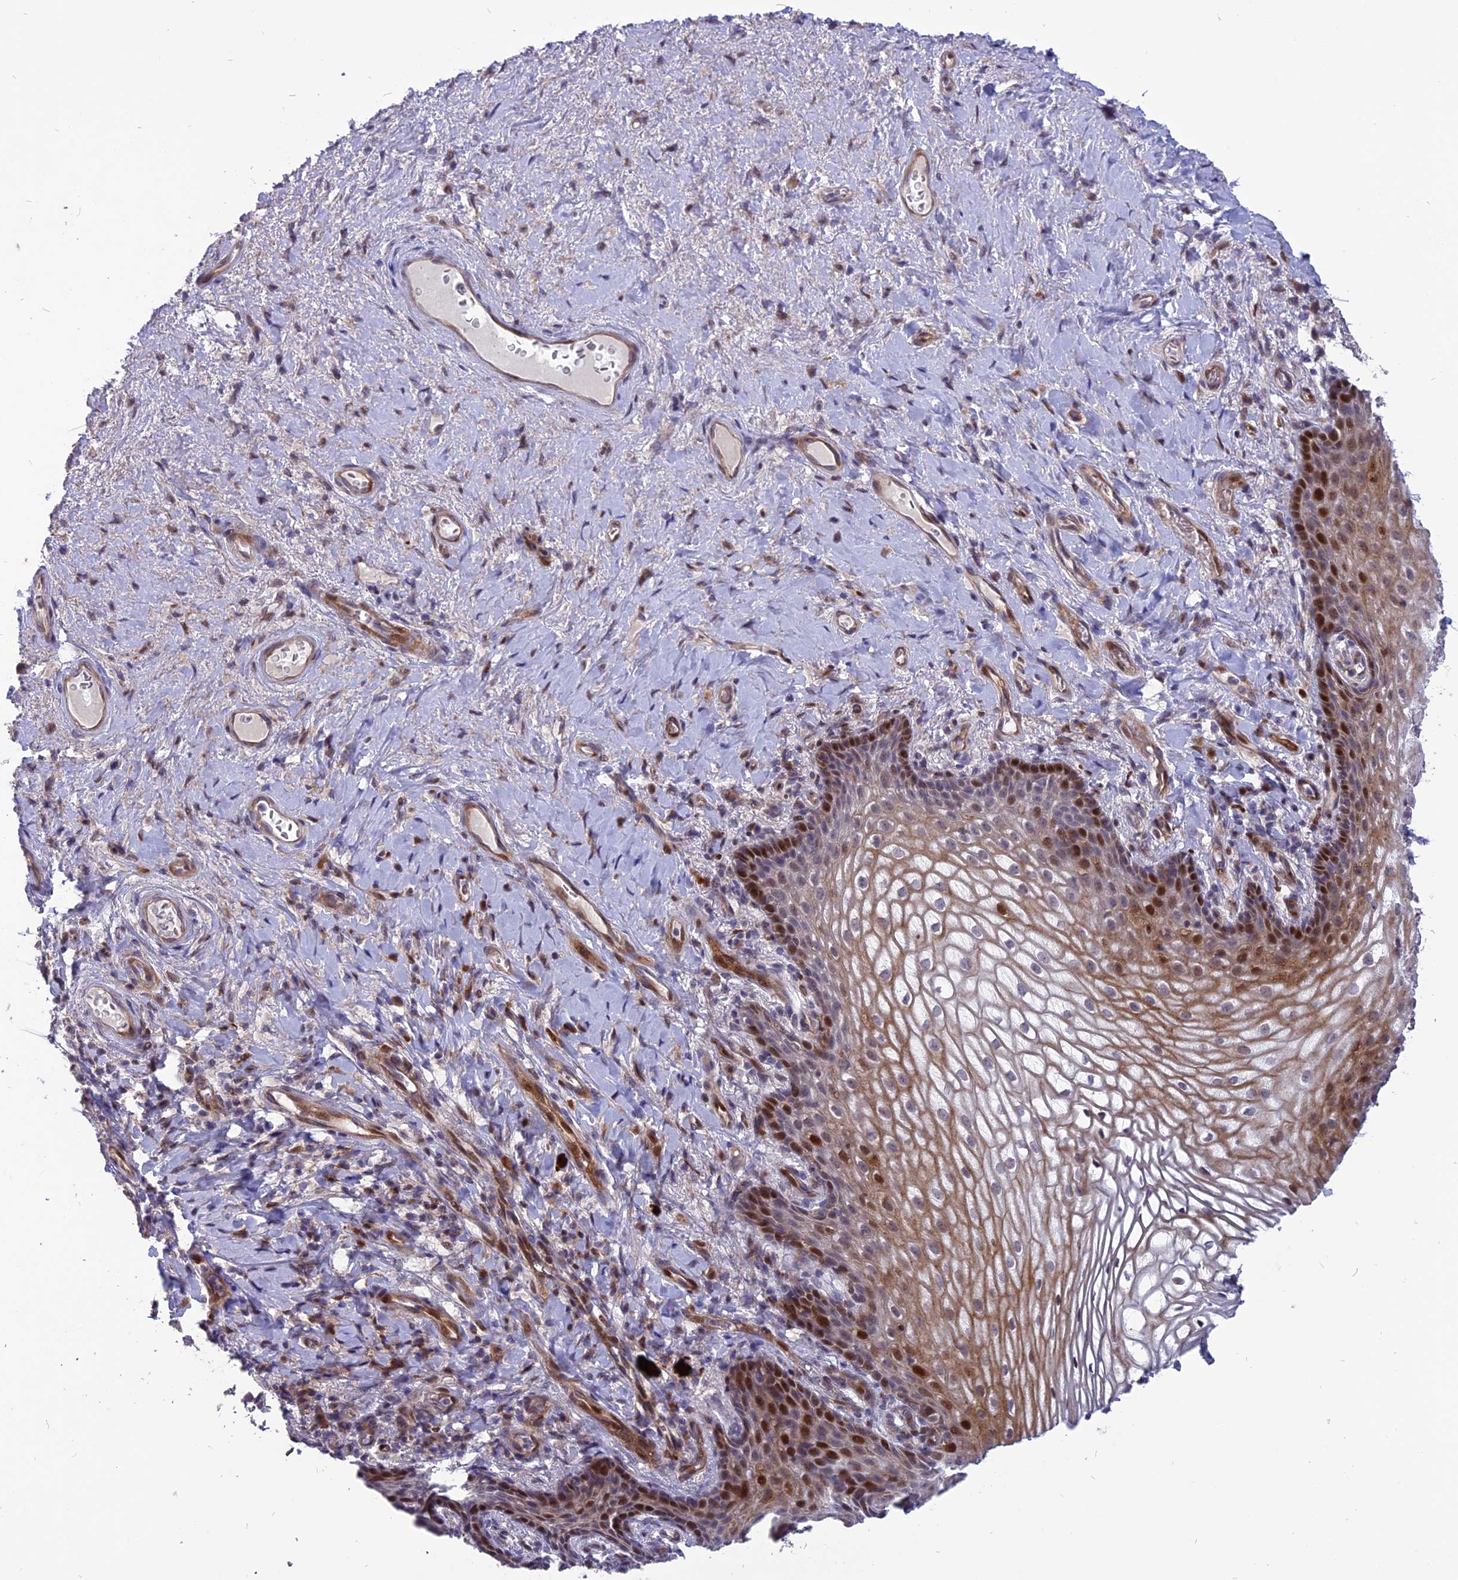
{"staining": {"intensity": "strong", "quantity": "25%-75%", "location": "cytoplasmic/membranous,nuclear"}, "tissue": "vagina", "cell_type": "Squamous epithelial cells", "image_type": "normal", "snomed": [{"axis": "morphology", "description": "Normal tissue, NOS"}, {"axis": "topography", "description": "Vagina"}], "caption": "Brown immunohistochemical staining in normal human vagina reveals strong cytoplasmic/membranous,nuclear staining in about 25%-75% of squamous epithelial cells.", "gene": "TMEM263", "patient": {"sex": "female", "age": 60}}